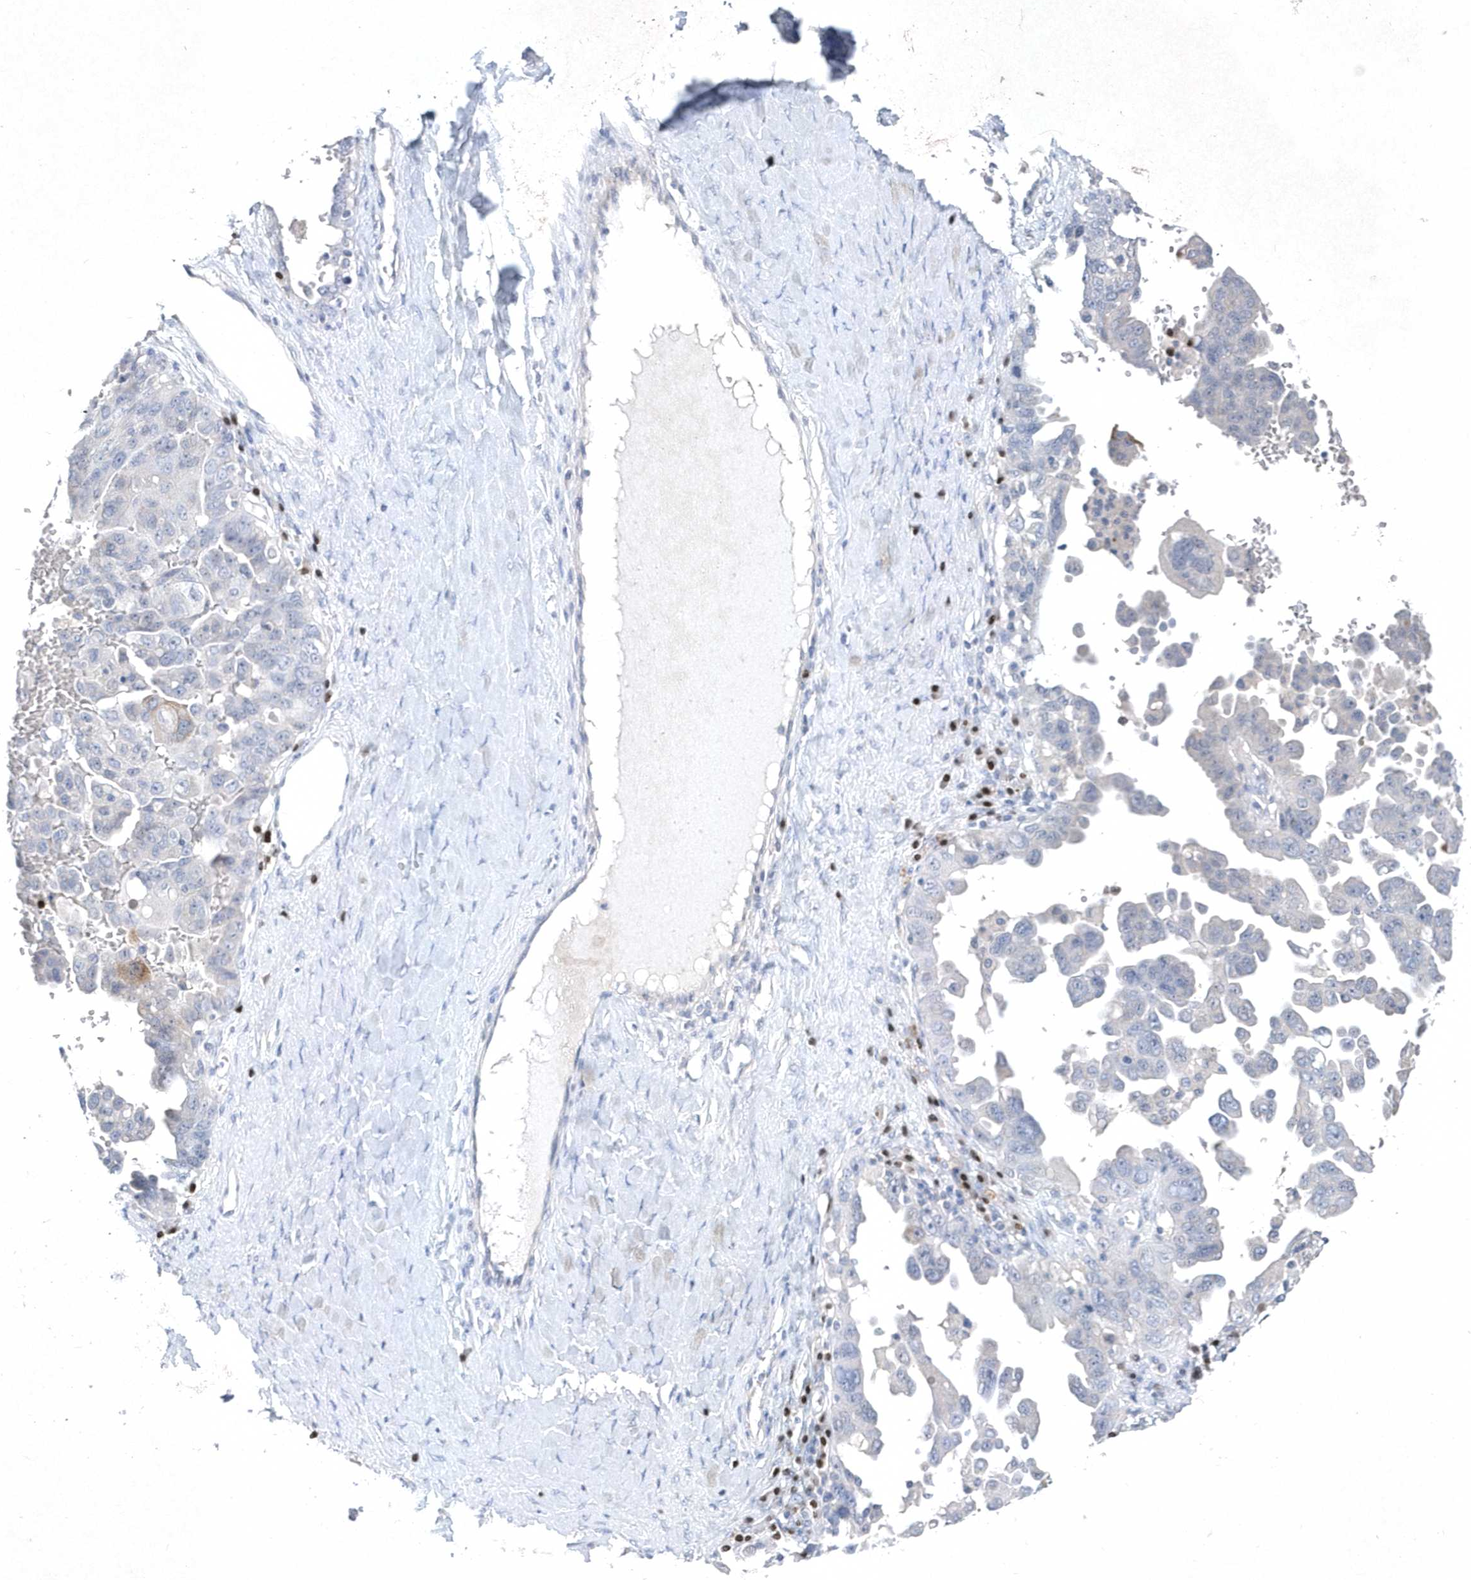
{"staining": {"intensity": "negative", "quantity": "none", "location": "none"}, "tissue": "ovarian cancer", "cell_type": "Tumor cells", "image_type": "cancer", "snomed": [{"axis": "morphology", "description": "Carcinoma, endometroid"}, {"axis": "topography", "description": "Ovary"}], "caption": "The histopathology image reveals no significant staining in tumor cells of ovarian endometroid carcinoma.", "gene": "BHLHA15", "patient": {"sex": "female", "age": 62}}